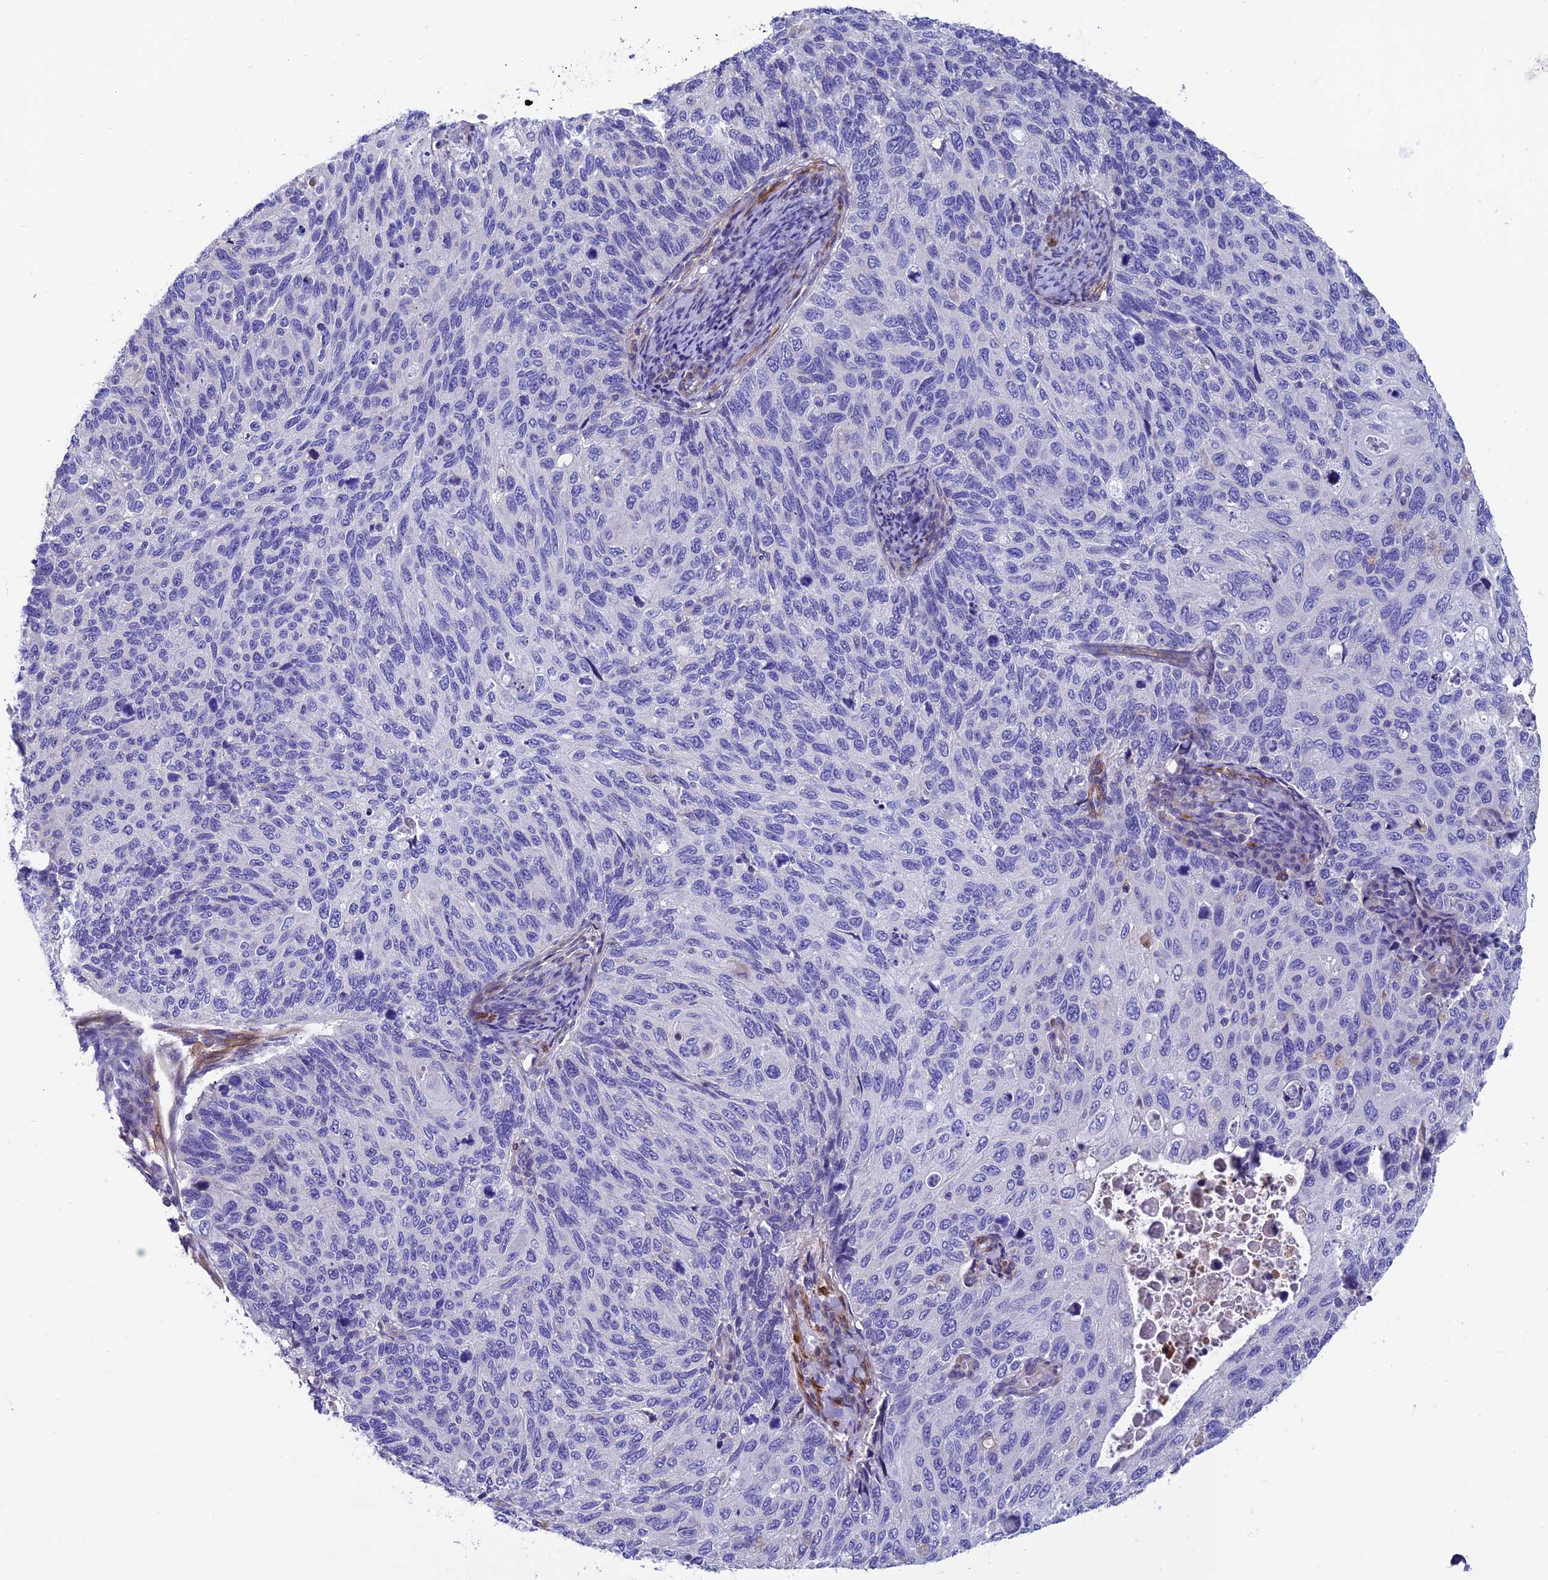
{"staining": {"intensity": "negative", "quantity": "none", "location": "none"}, "tissue": "cervical cancer", "cell_type": "Tumor cells", "image_type": "cancer", "snomed": [{"axis": "morphology", "description": "Squamous cell carcinoma, NOS"}, {"axis": "topography", "description": "Cervix"}], "caption": "IHC micrograph of cervical cancer stained for a protein (brown), which exhibits no positivity in tumor cells. Nuclei are stained in blue.", "gene": "FAM178B", "patient": {"sex": "female", "age": 70}}